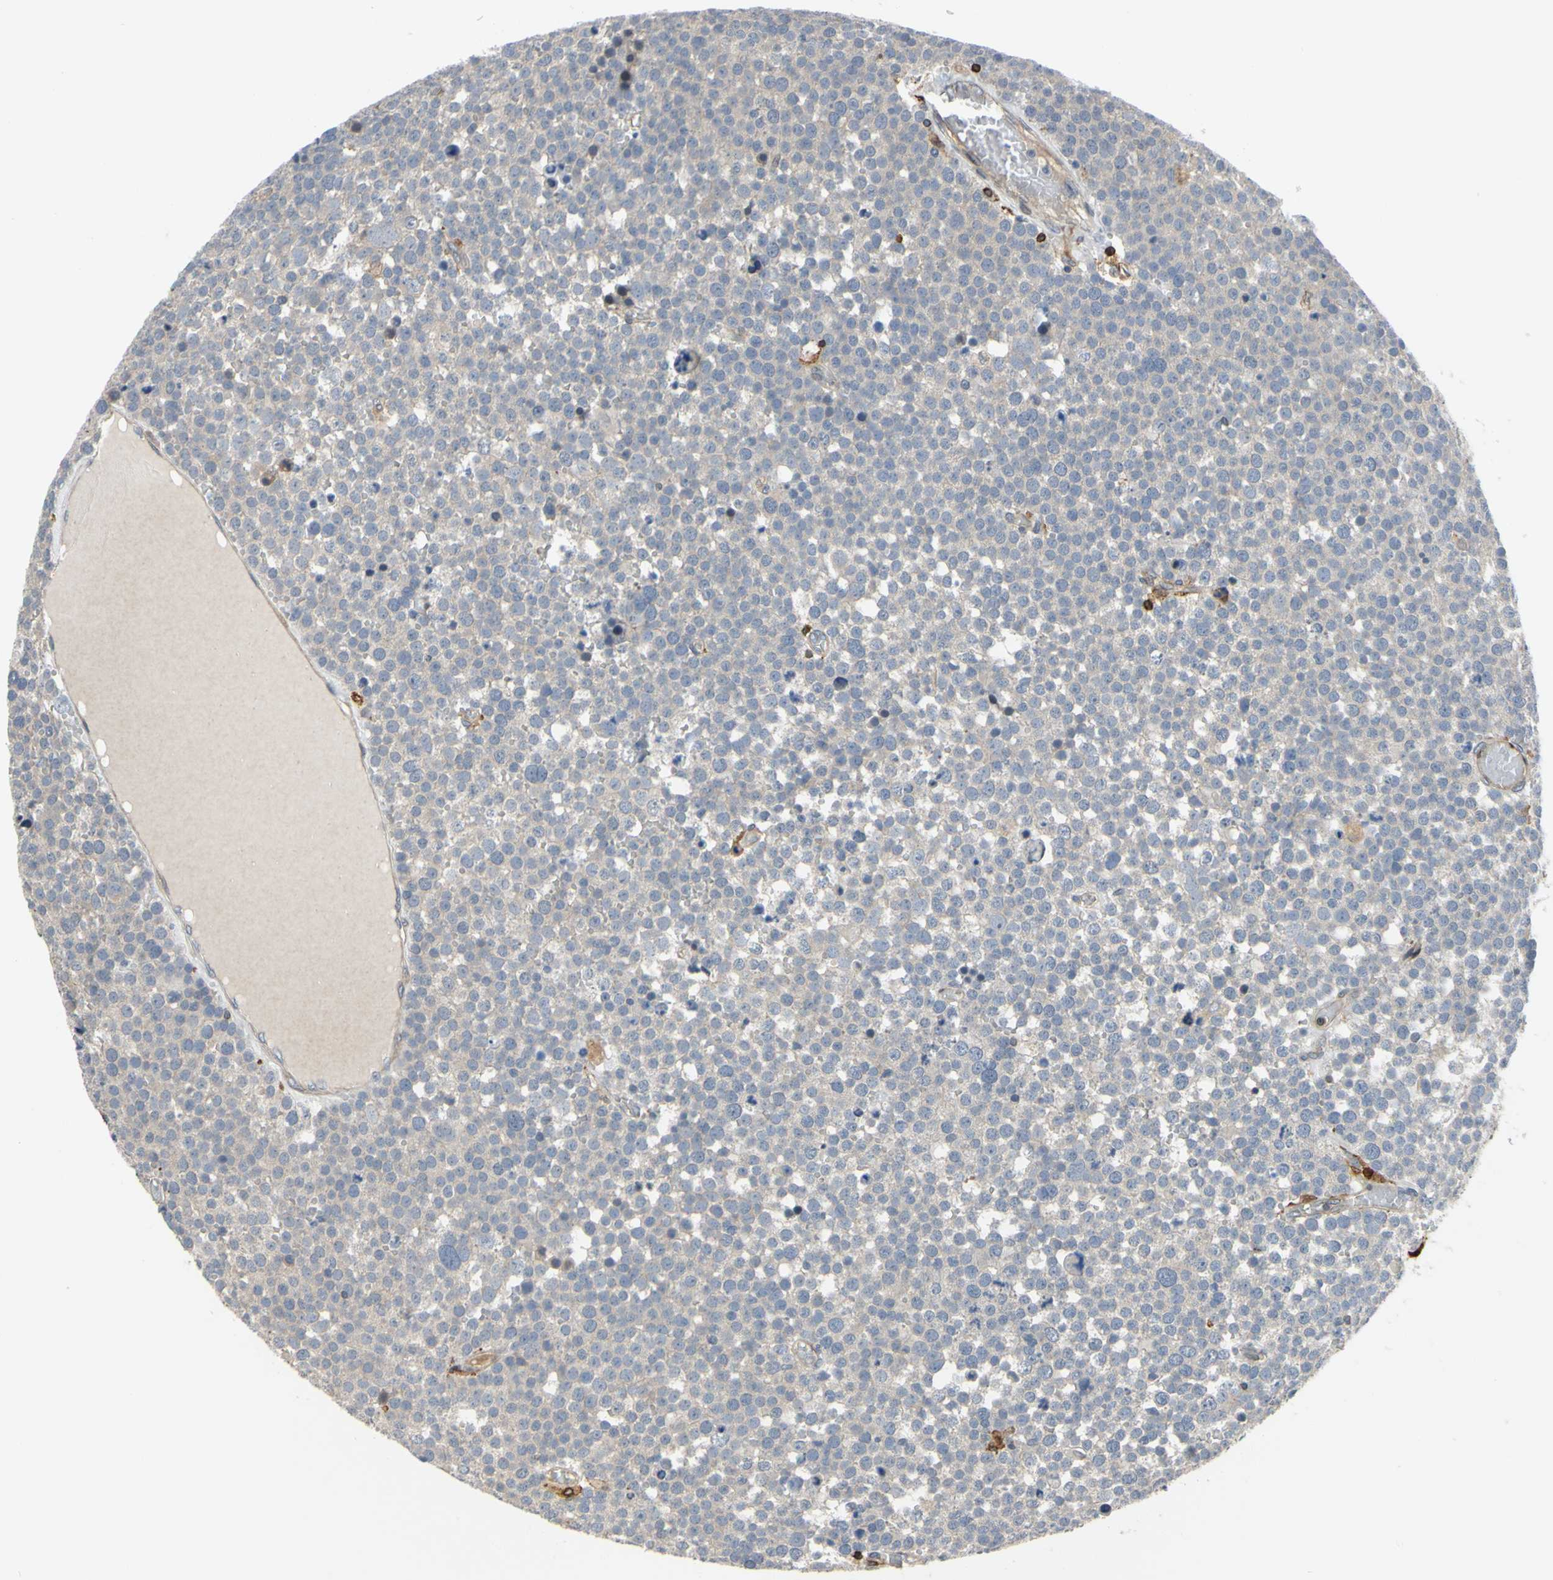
{"staining": {"intensity": "negative", "quantity": "none", "location": "none"}, "tissue": "testis cancer", "cell_type": "Tumor cells", "image_type": "cancer", "snomed": [{"axis": "morphology", "description": "Seminoma, NOS"}, {"axis": "topography", "description": "Testis"}], "caption": "A high-resolution histopathology image shows immunohistochemistry (IHC) staining of testis seminoma, which reveals no significant expression in tumor cells. The staining is performed using DAB brown chromogen with nuclei counter-stained in using hematoxylin.", "gene": "PLXNA2", "patient": {"sex": "male", "age": 71}}